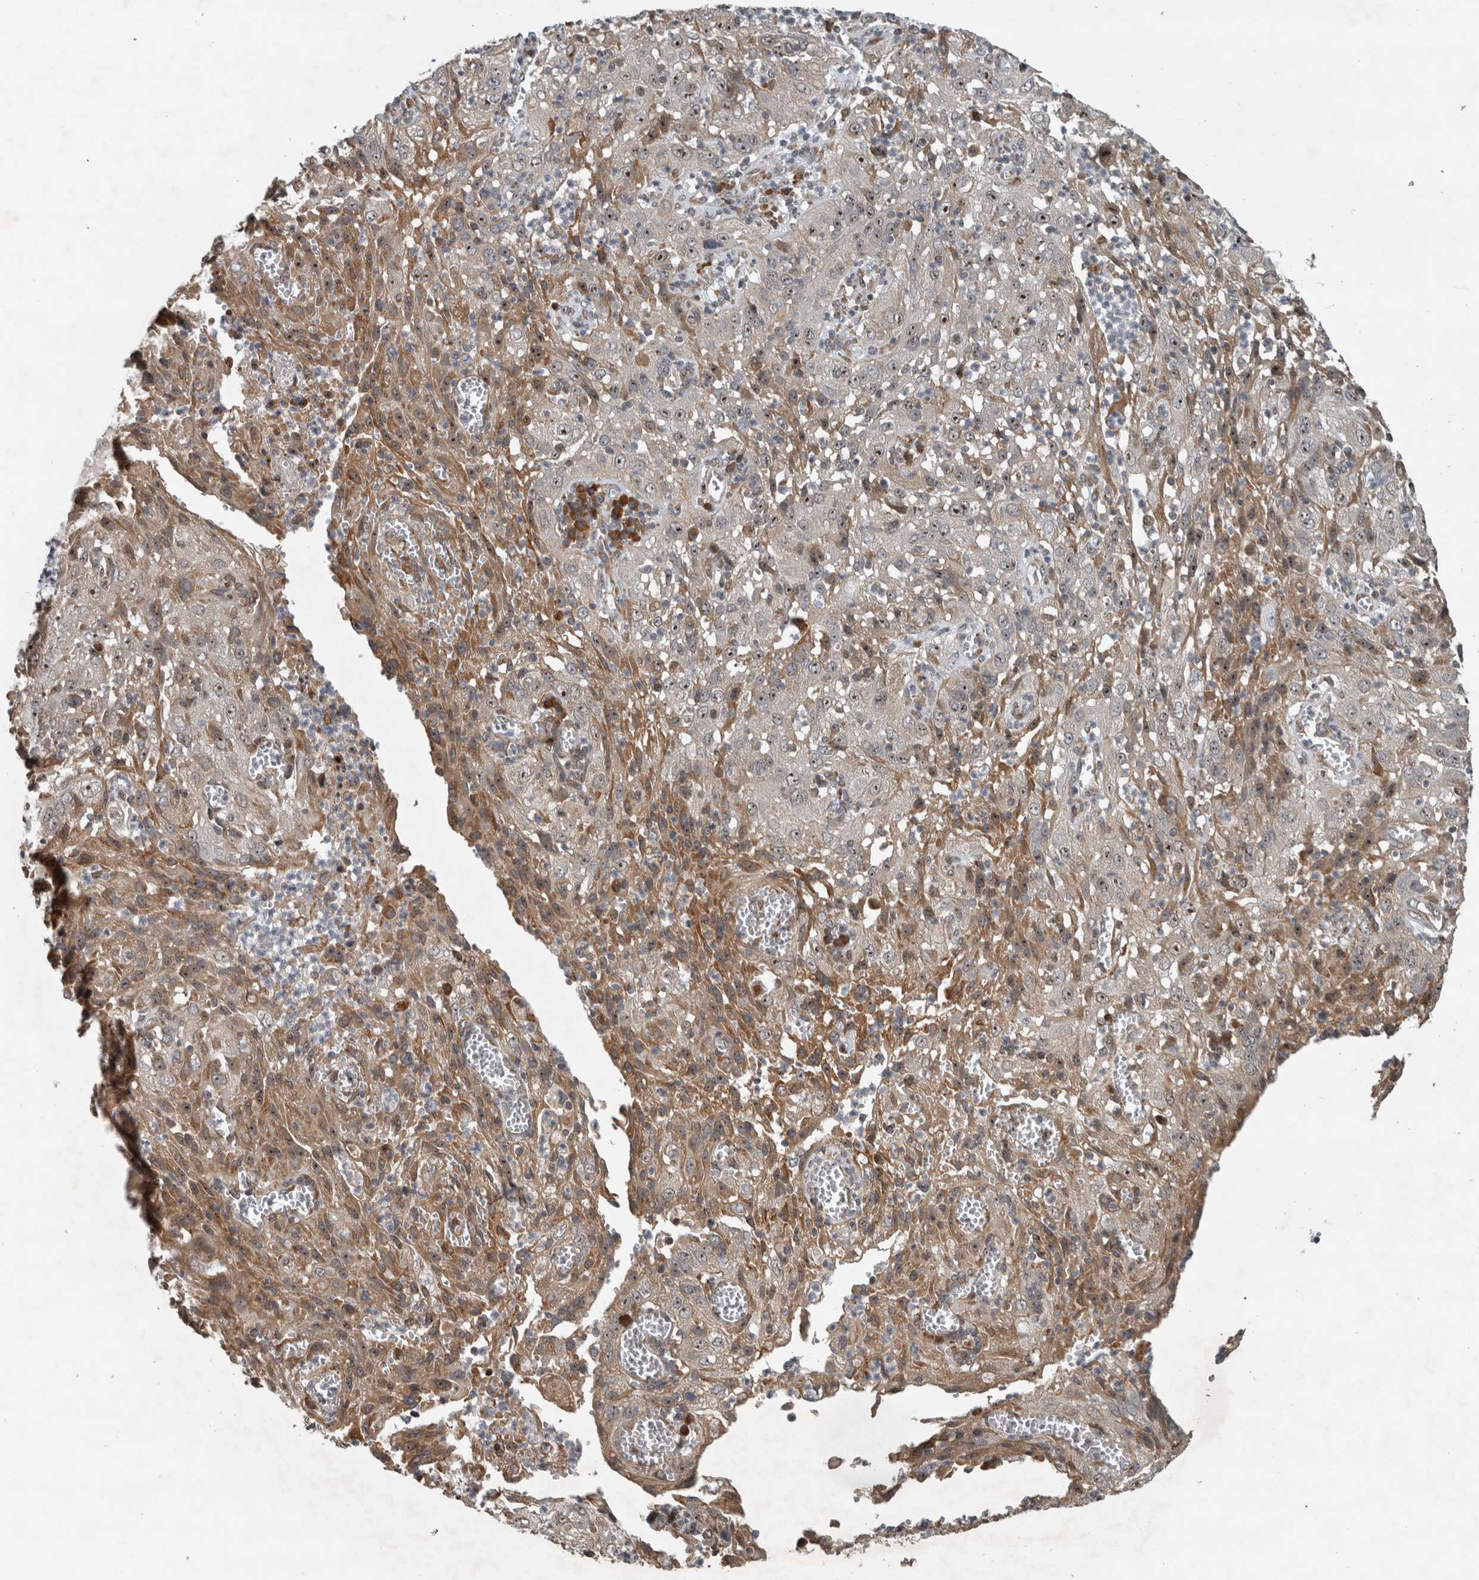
{"staining": {"intensity": "moderate", "quantity": ">75%", "location": "nuclear"}, "tissue": "cervical cancer", "cell_type": "Tumor cells", "image_type": "cancer", "snomed": [{"axis": "morphology", "description": "Squamous cell carcinoma, NOS"}, {"axis": "topography", "description": "Cervix"}], "caption": "A brown stain labels moderate nuclear positivity of a protein in human cervical cancer tumor cells.", "gene": "GPR137B", "patient": {"sex": "female", "age": 32}}